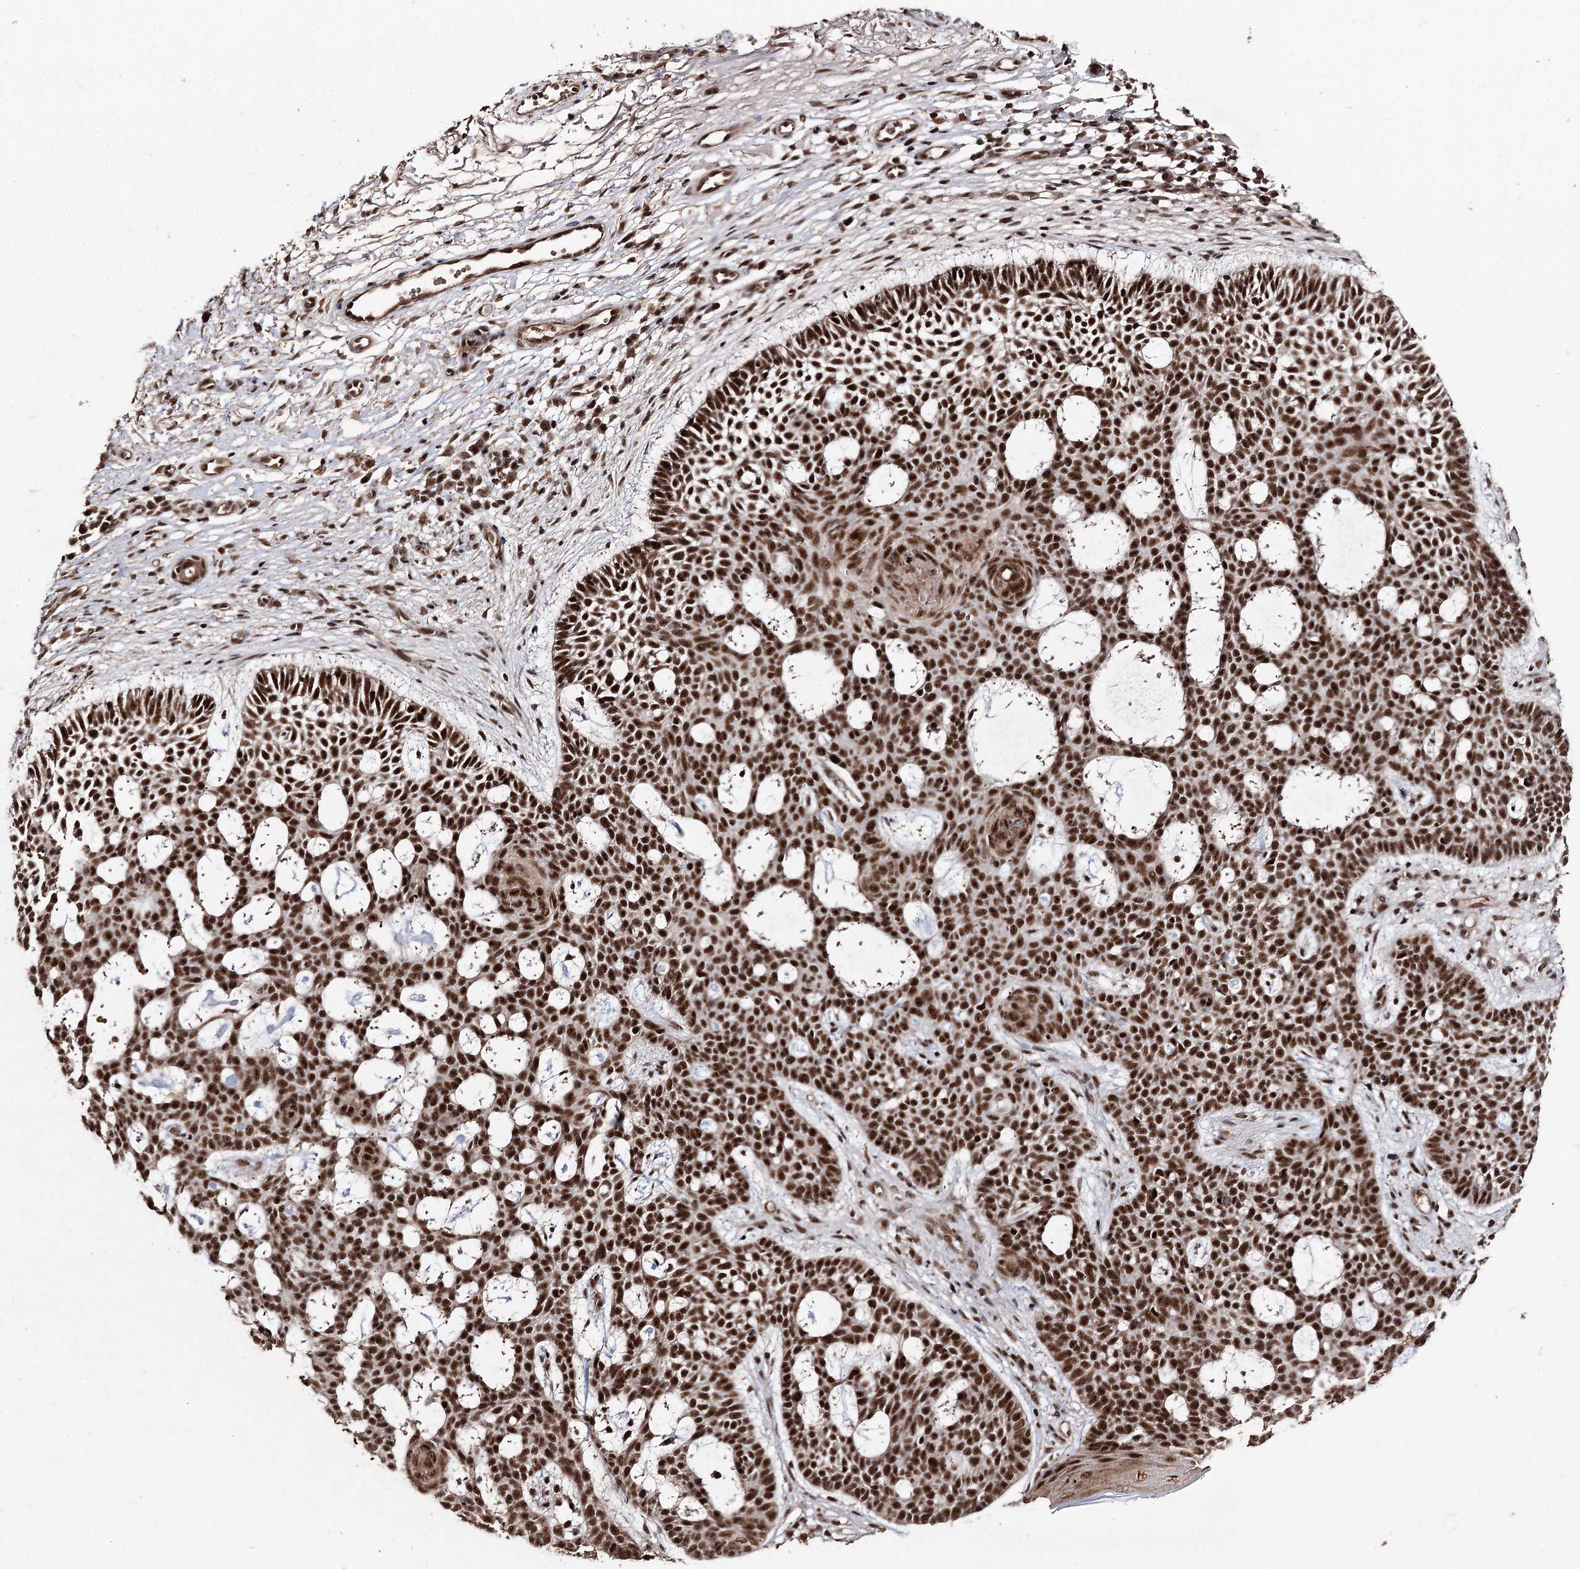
{"staining": {"intensity": "strong", "quantity": ">75%", "location": "nuclear"}, "tissue": "skin cancer", "cell_type": "Tumor cells", "image_type": "cancer", "snomed": [{"axis": "morphology", "description": "Basal cell carcinoma"}, {"axis": "topography", "description": "Skin"}], "caption": "A histopathology image of skin basal cell carcinoma stained for a protein exhibits strong nuclear brown staining in tumor cells. Nuclei are stained in blue.", "gene": "U2SURP", "patient": {"sex": "male", "age": 85}}